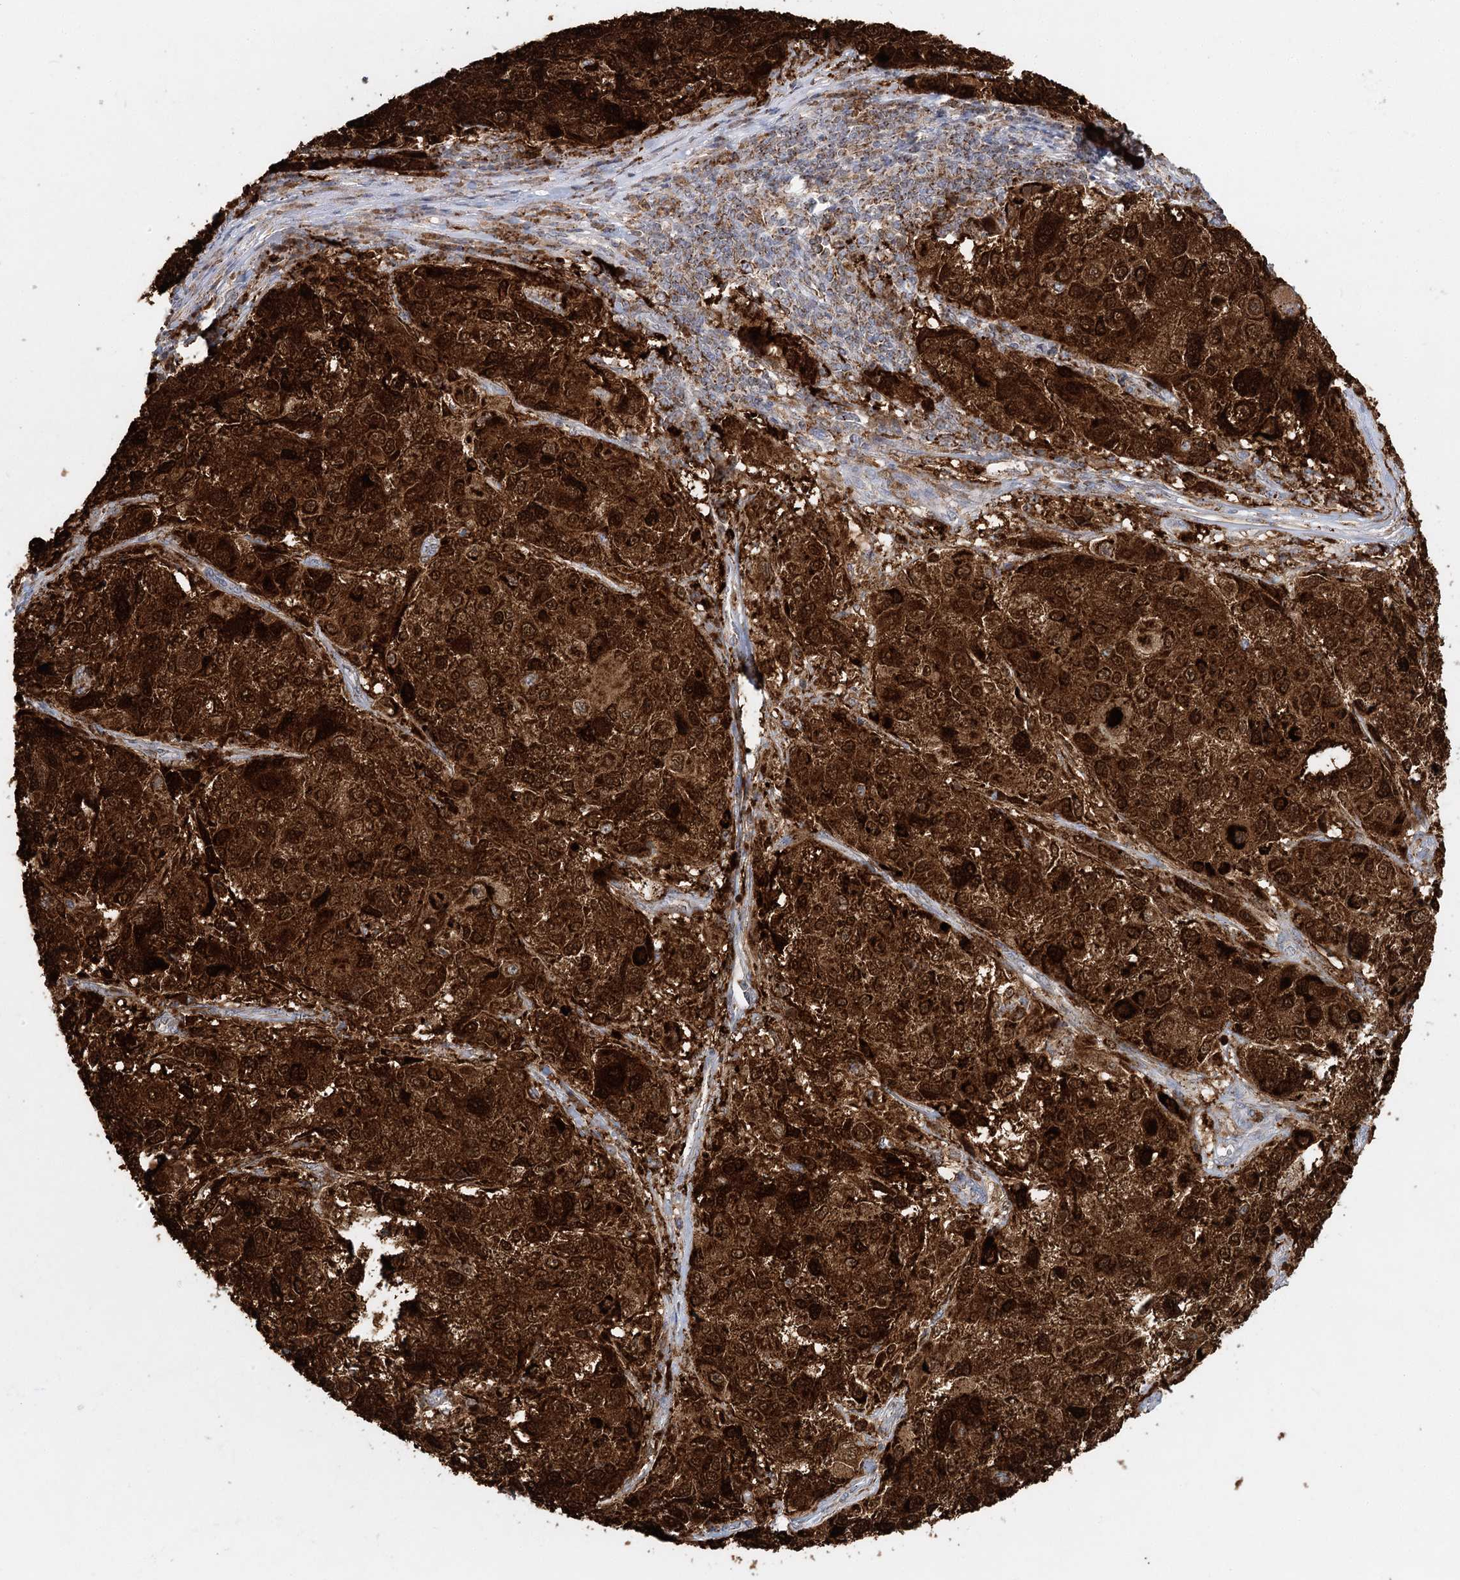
{"staining": {"intensity": "strong", "quantity": ">75%", "location": "cytoplasmic/membranous"}, "tissue": "melanoma", "cell_type": "Tumor cells", "image_type": "cancer", "snomed": [{"axis": "morphology", "description": "Necrosis, NOS"}, {"axis": "morphology", "description": "Malignant melanoma, NOS"}, {"axis": "topography", "description": "Skin"}], "caption": "A brown stain highlights strong cytoplasmic/membranous positivity of a protein in malignant melanoma tumor cells.", "gene": "TAS1R1", "patient": {"sex": "female", "age": 87}}